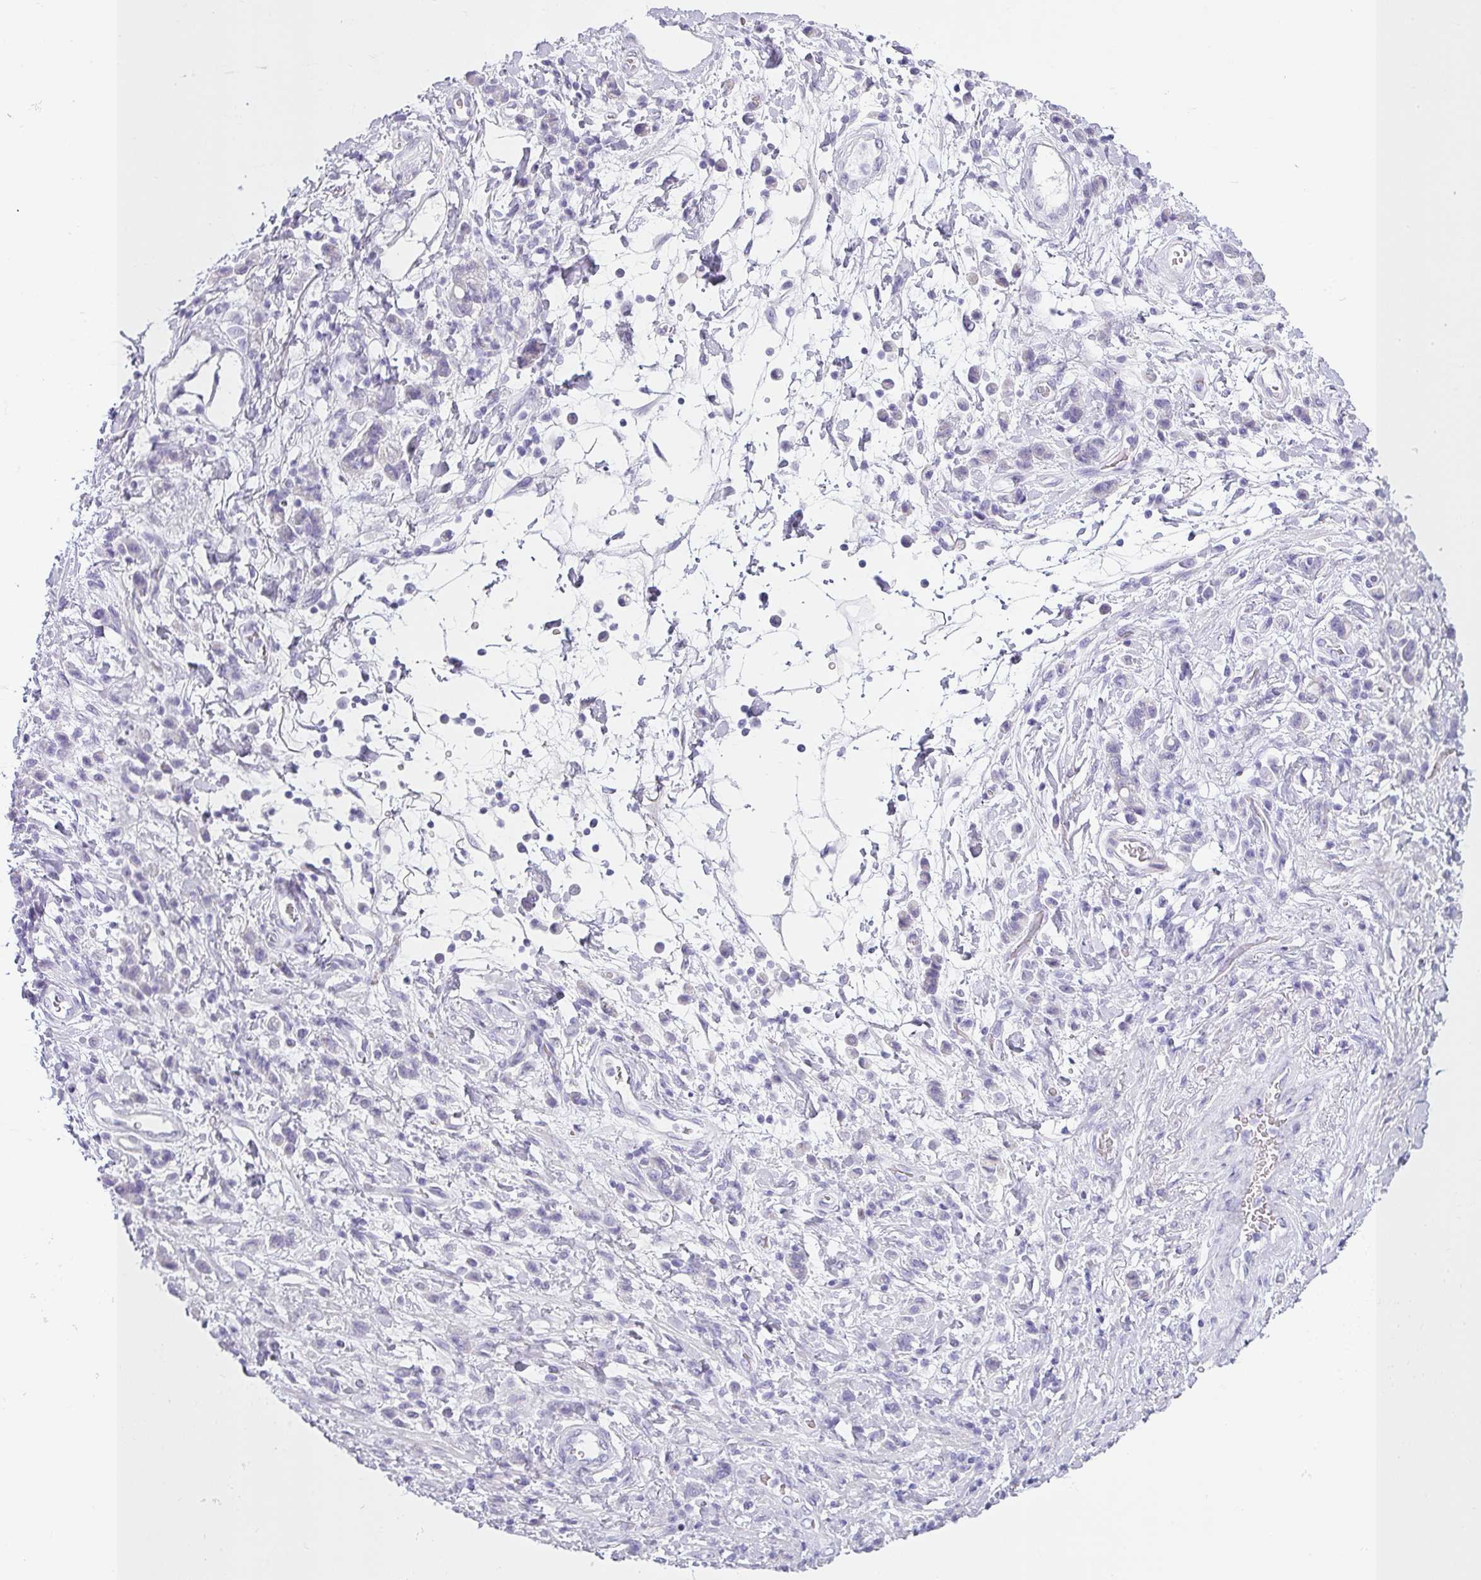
{"staining": {"intensity": "negative", "quantity": "none", "location": "none"}, "tissue": "stomach cancer", "cell_type": "Tumor cells", "image_type": "cancer", "snomed": [{"axis": "morphology", "description": "Adenocarcinoma, NOS"}, {"axis": "topography", "description": "Stomach"}], "caption": "A histopathology image of stomach cancer stained for a protein demonstrates no brown staining in tumor cells.", "gene": "VCY1B", "patient": {"sex": "male", "age": 77}}